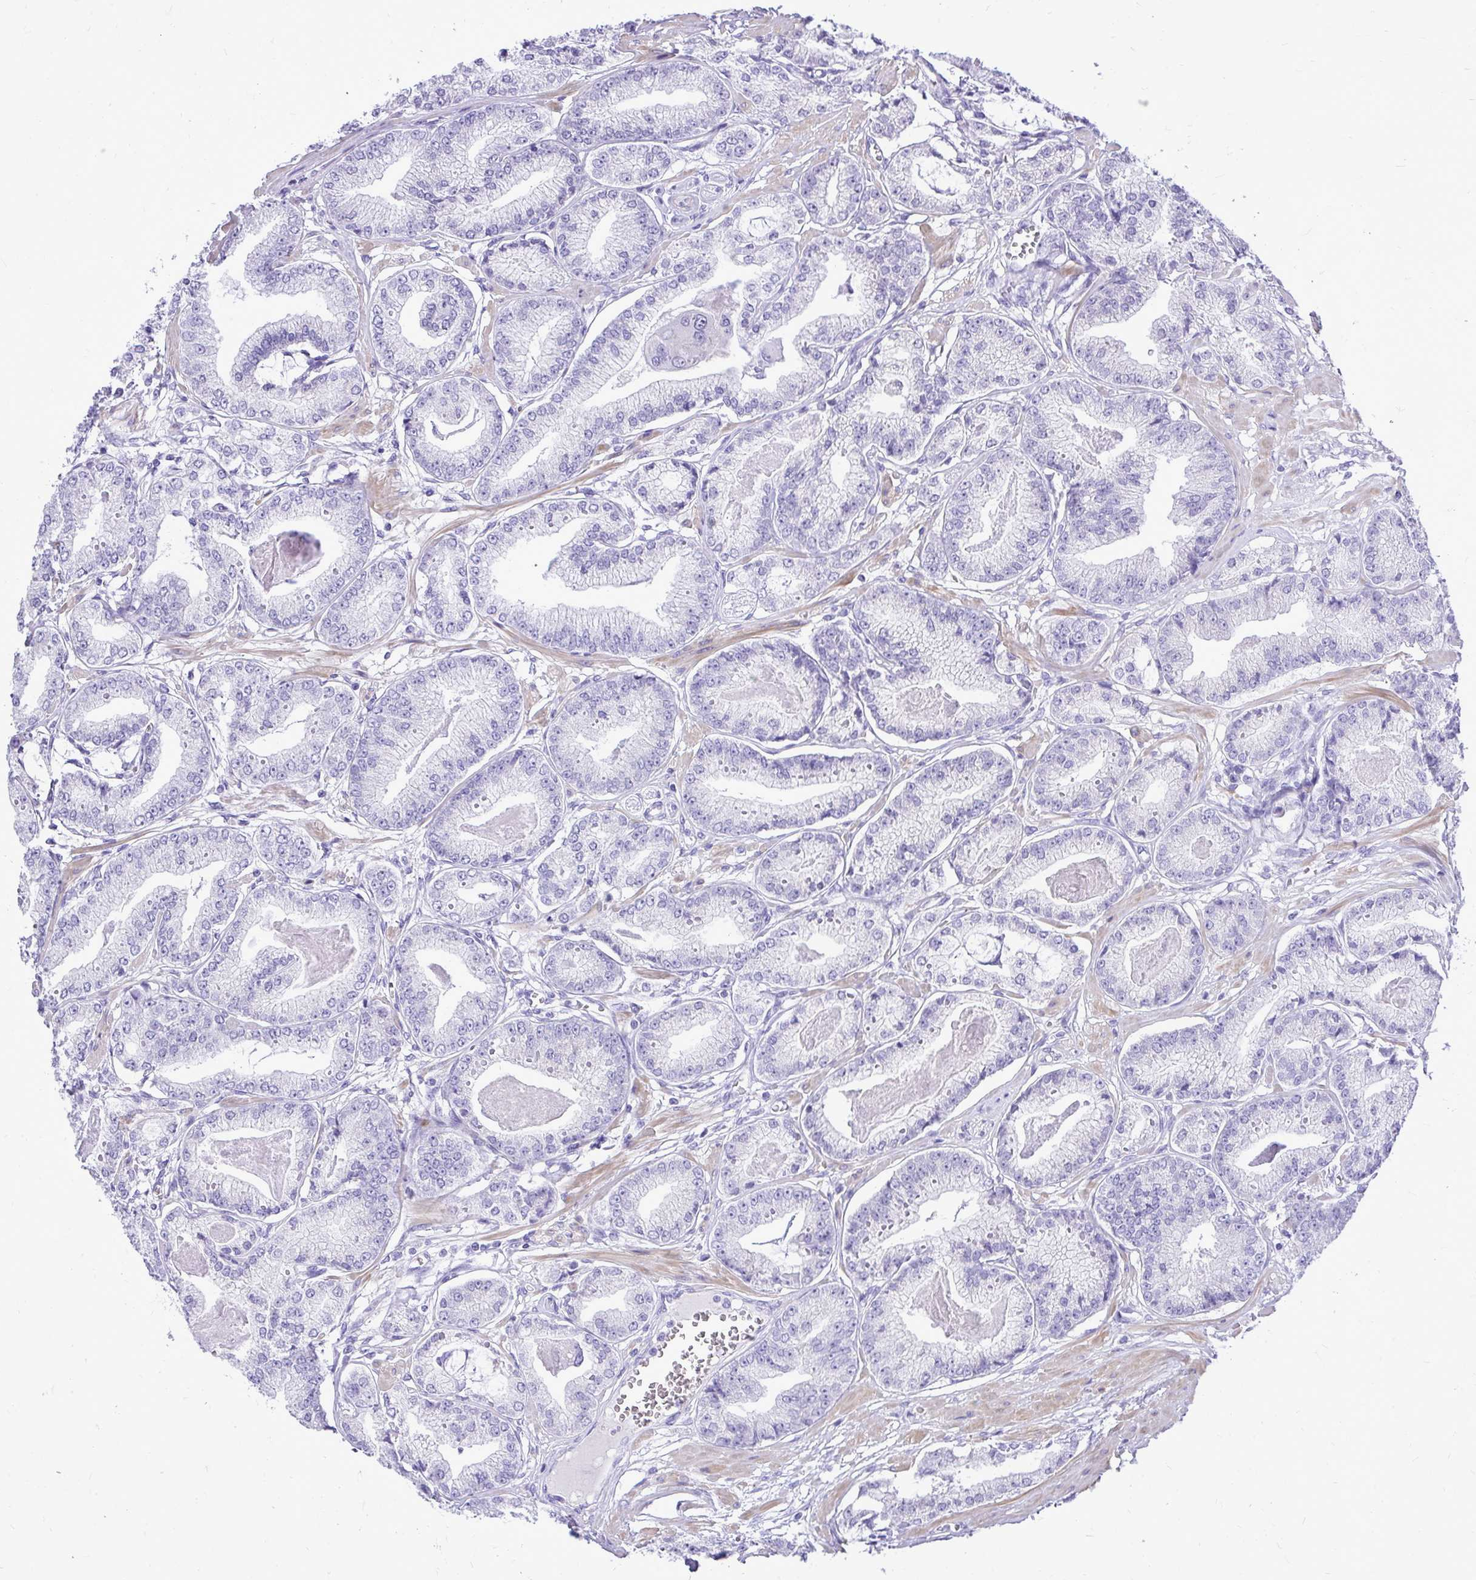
{"staining": {"intensity": "negative", "quantity": "none", "location": "none"}, "tissue": "prostate cancer", "cell_type": "Tumor cells", "image_type": "cancer", "snomed": [{"axis": "morphology", "description": "Adenocarcinoma, High grade"}, {"axis": "topography", "description": "Prostate"}], "caption": "There is no significant positivity in tumor cells of prostate cancer.", "gene": "PELI3", "patient": {"sex": "male", "age": 71}}